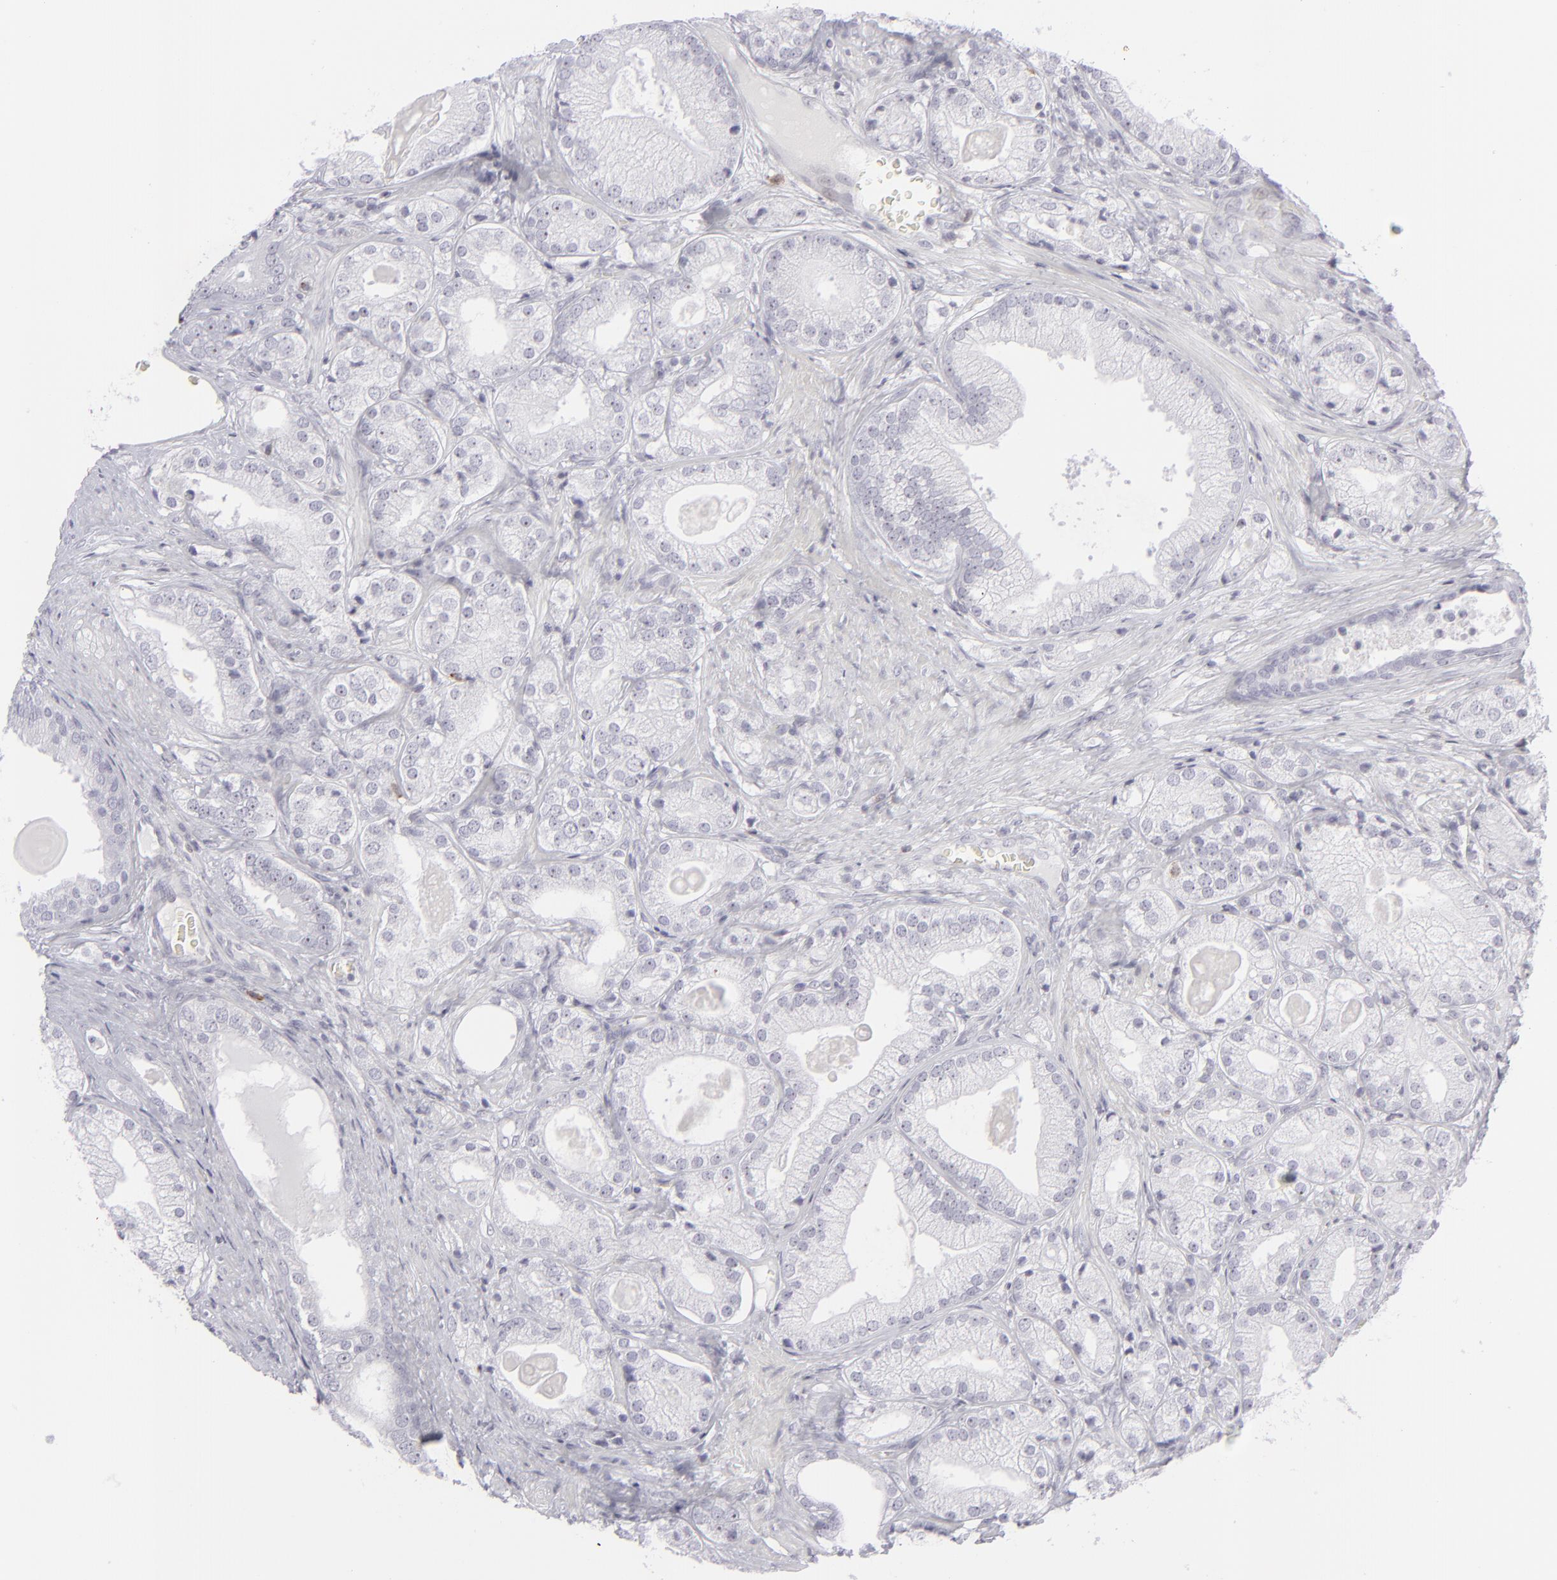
{"staining": {"intensity": "negative", "quantity": "none", "location": "none"}, "tissue": "prostate cancer", "cell_type": "Tumor cells", "image_type": "cancer", "snomed": [{"axis": "morphology", "description": "Adenocarcinoma, Low grade"}, {"axis": "topography", "description": "Prostate"}], "caption": "Histopathology image shows no significant protein staining in tumor cells of prostate cancer.", "gene": "CD7", "patient": {"sex": "male", "age": 69}}